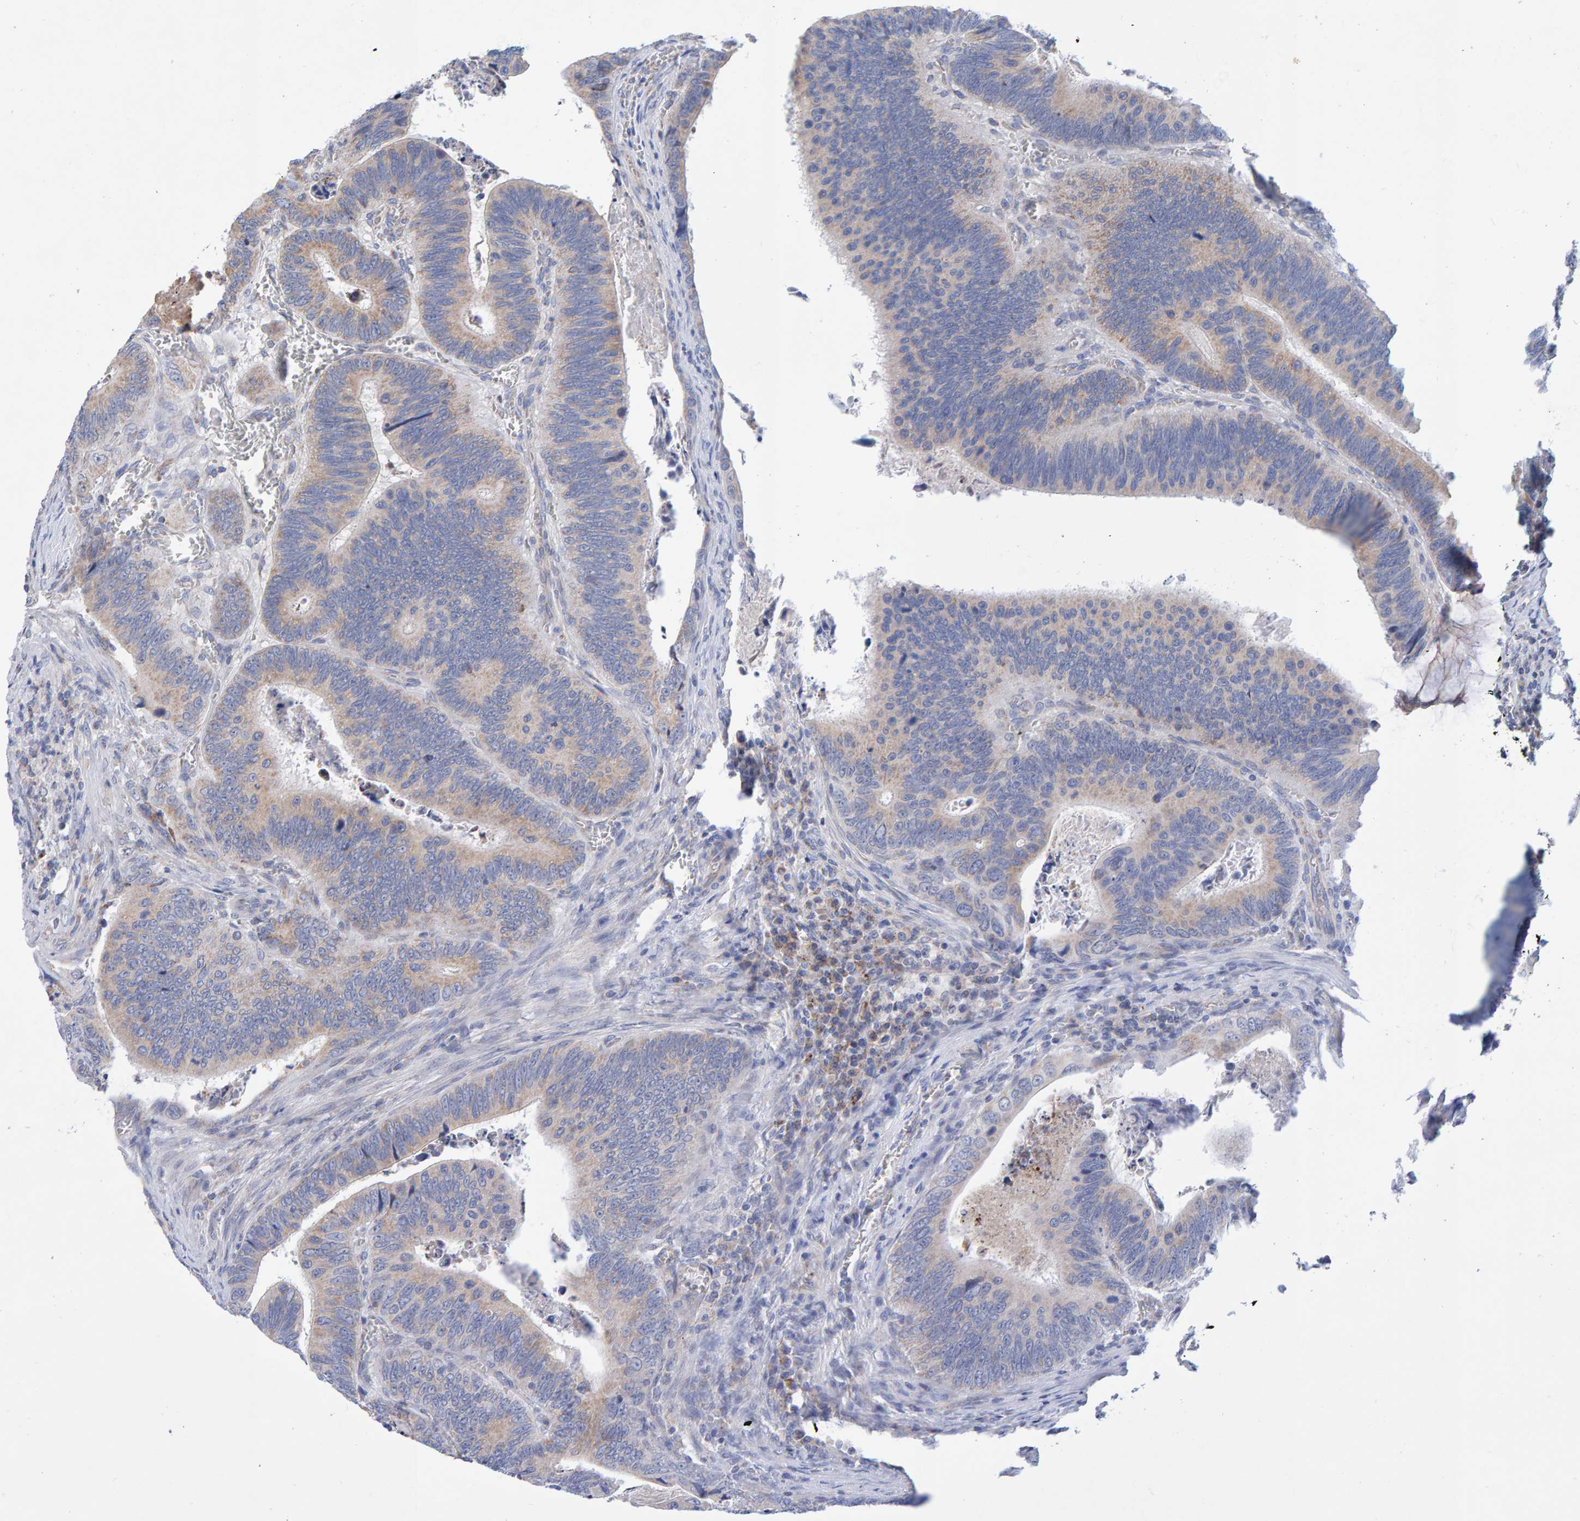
{"staining": {"intensity": "moderate", "quantity": "<25%", "location": "cytoplasmic/membranous"}, "tissue": "colorectal cancer", "cell_type": "Tumor cells", "image_type": "cancer", "snomed": [{"axis": "morphology", "description": "Inflammation, NOS"}, {"axis": "morphology", "description": "Adenocarcinoma, NOS"}, {"axis": "topography", "description": "Colon"}], "caption": "Immunohistochemical staining of colorectal cancer (adenocarcinoma) reveals low levels of moderate cytoplasmic/membranous expression in about <25% of tumor cells. The protein is stained brown, and the nuclei are stained in blue (DAB IHC with brightfield microscopy, high magnification).", "gene": "EFR3A", "patient": {"sex": "male", "age": 72}}